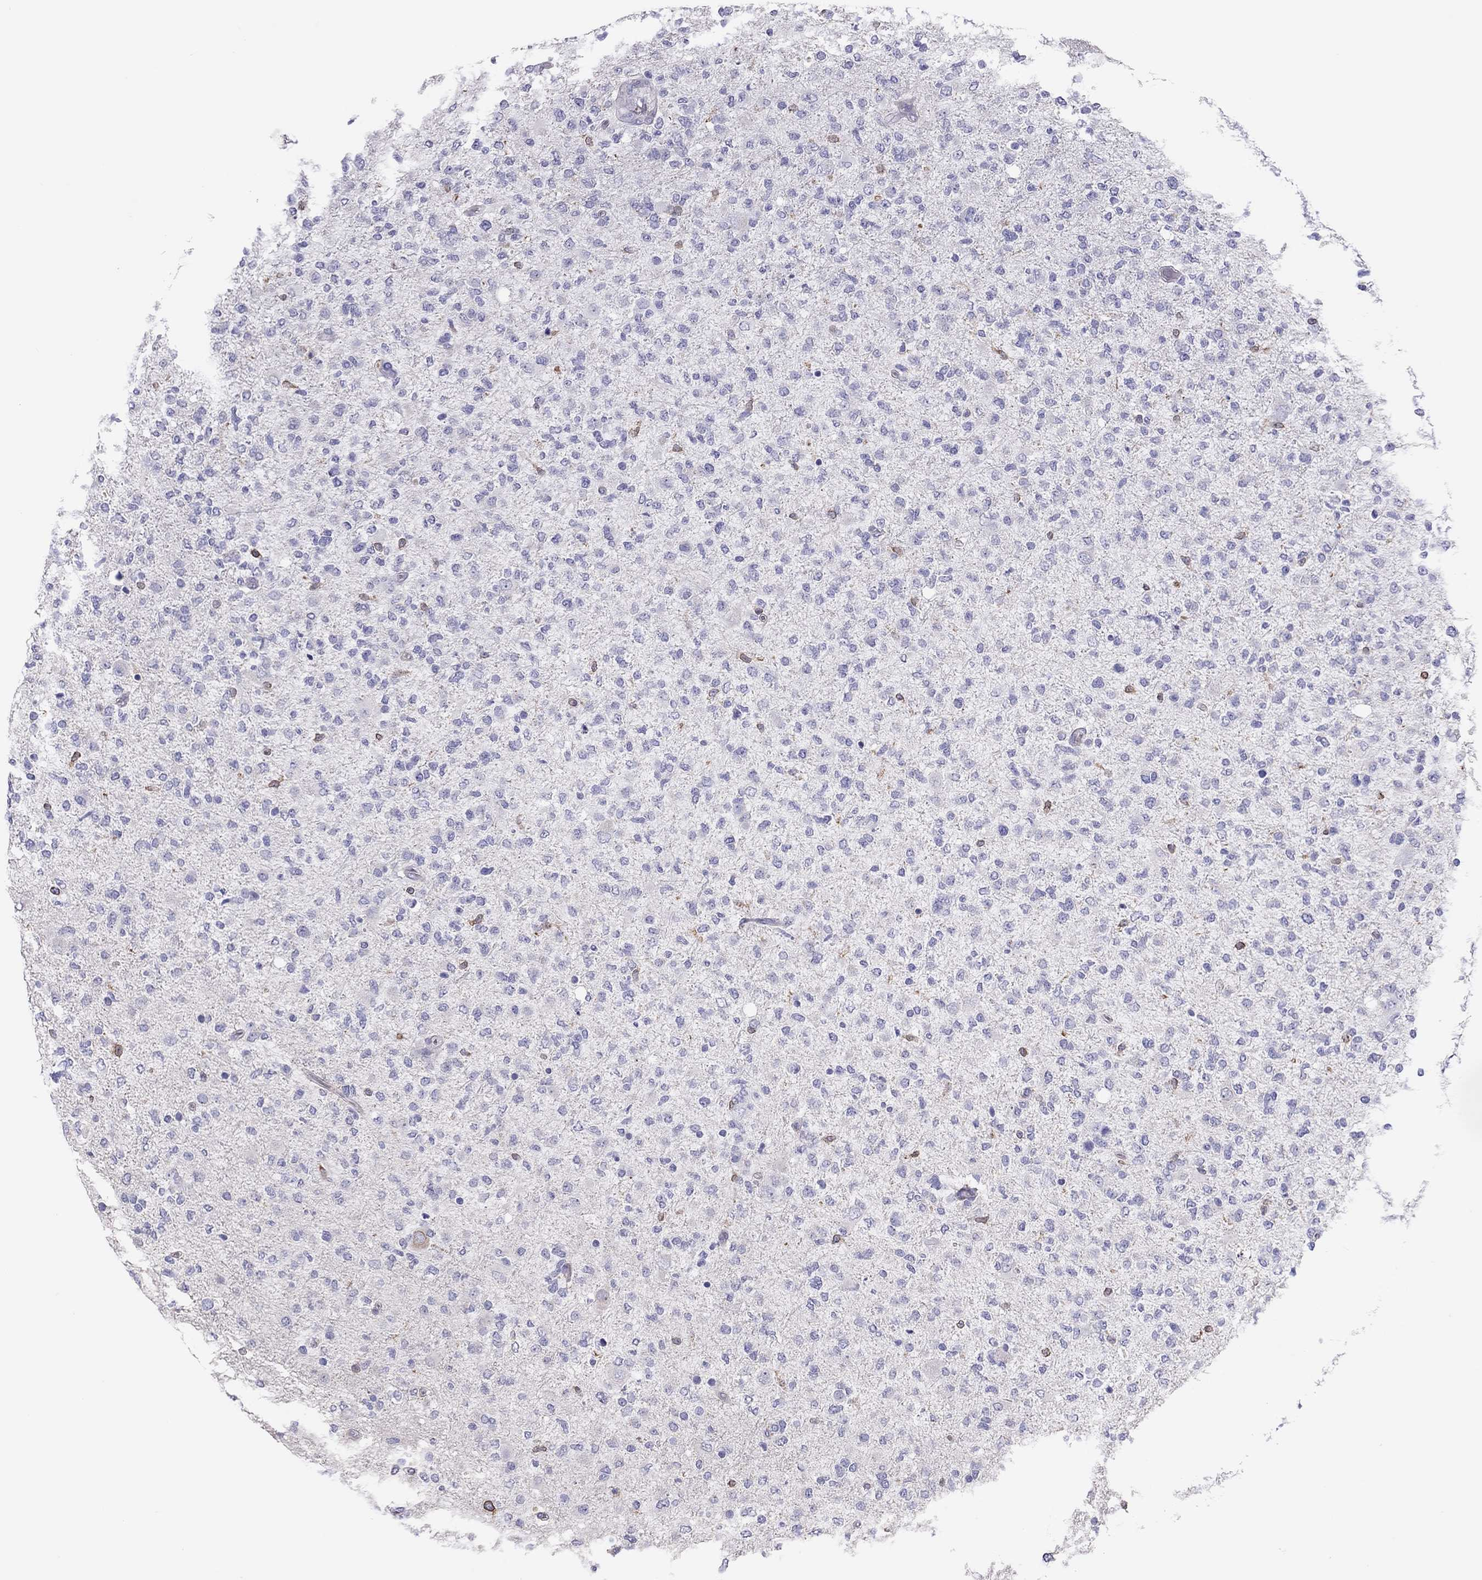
{"staining": {"intensity": "negative", "quantity": "none", "location": "none"}, "tissue": "glioma", "cell_type": "Tumor cells", "image_type": "cancer", "snomed": [{"axis": "morphology", "description": "Glioma, malignant, High grade"}, {"axis": "topography", "description": "Cerebral cortex"}], "caption": "Immunohistochemistry of glioma reveals no staining in tumor cells.", "gene": "ADORA2A", "patient": {"sex": "male", "age": 70}}